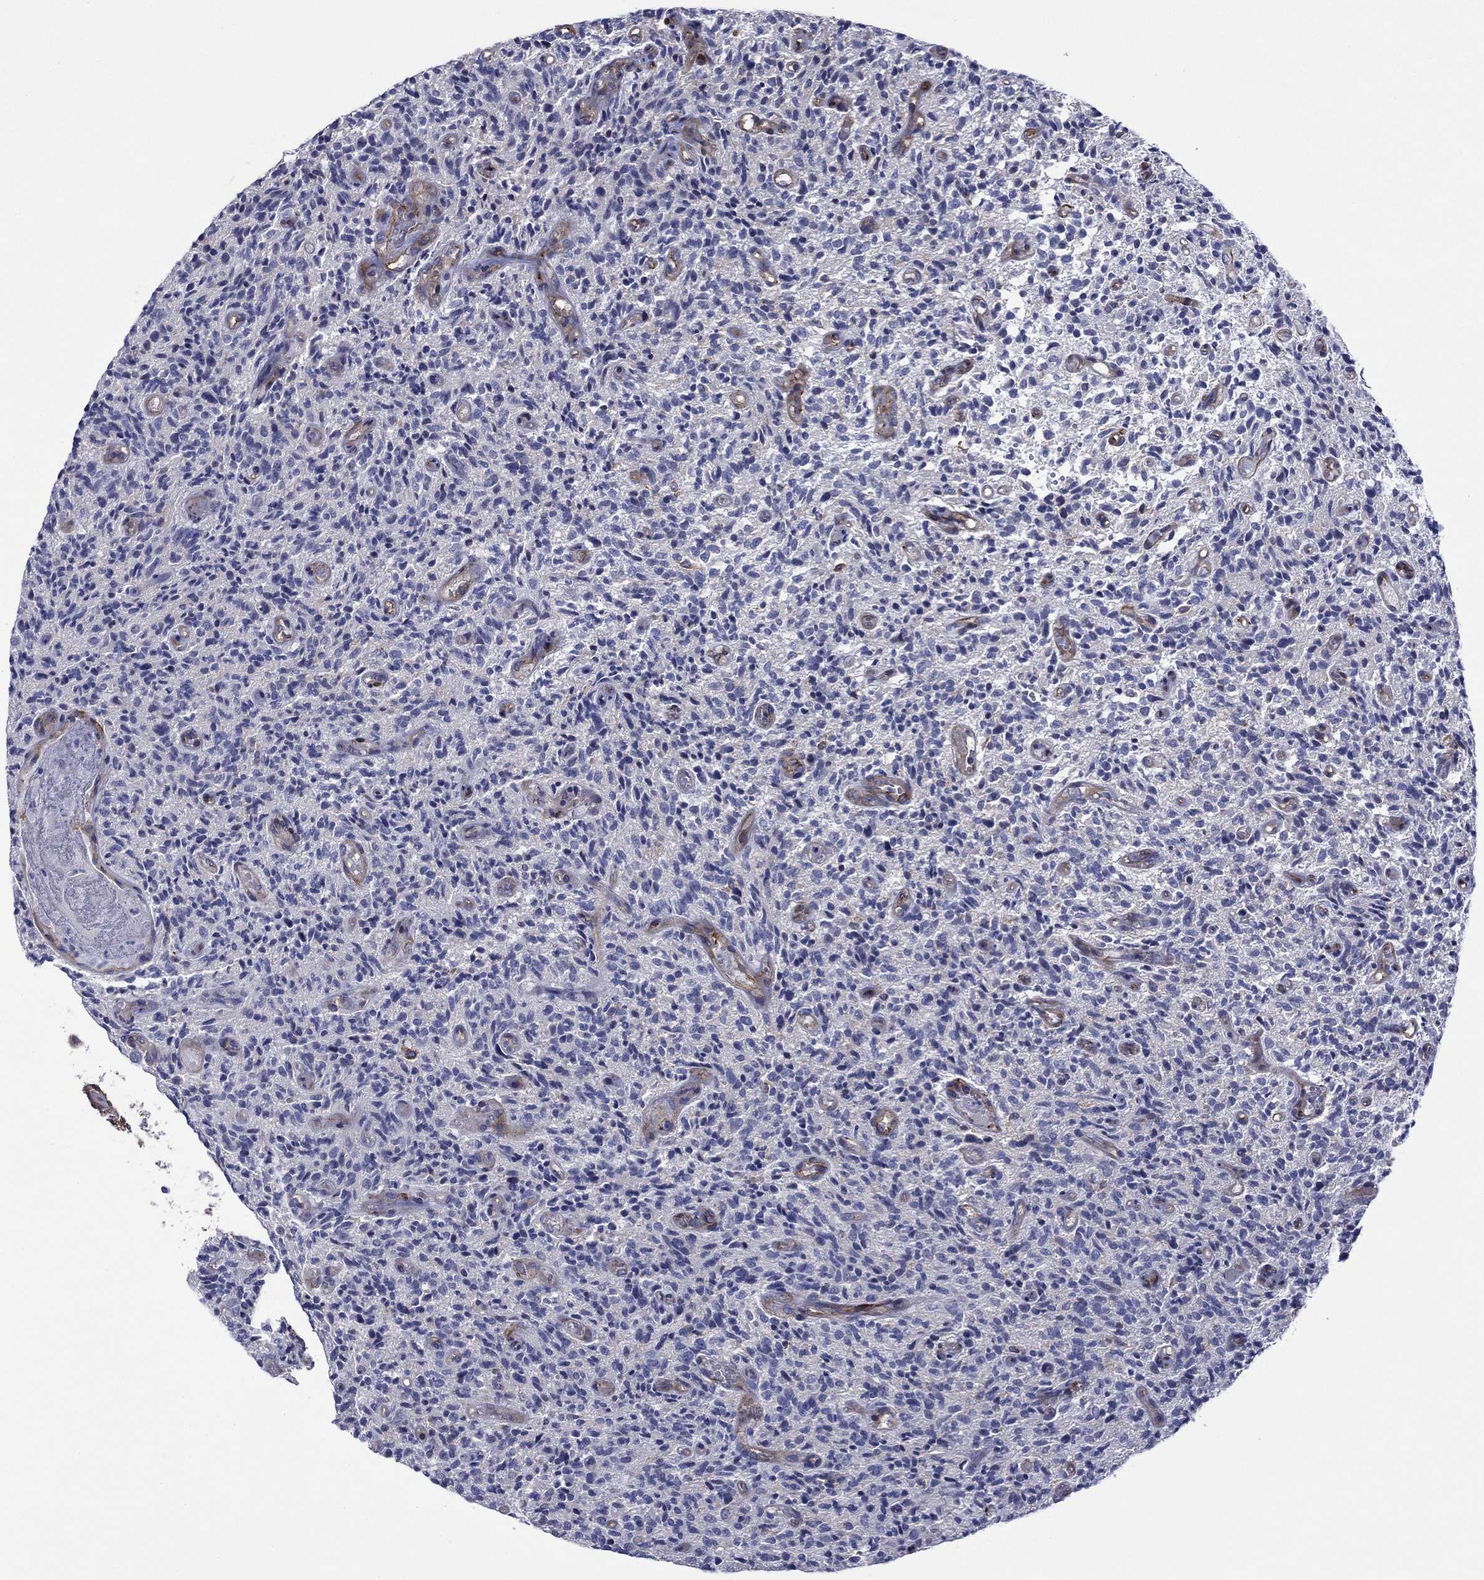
{"staining": {"intensity": "negative", "quantity": "none", "location": "none"}, "tissue": "glioma", "cell_type": "Tumor cells", "image_type": "cancer", "snomed": [{"axis": "morphology", "description": "Glioma, malignant, High grade"}, {"axis": "topography", "description": "Brain"}], "caption": "This is an immunohistochemistry (IHC) histopathology image of human glioma. There is no positivity in tumor cells.", "gene": "LMO7", "patient": {"sex": "male", "age": 64}}